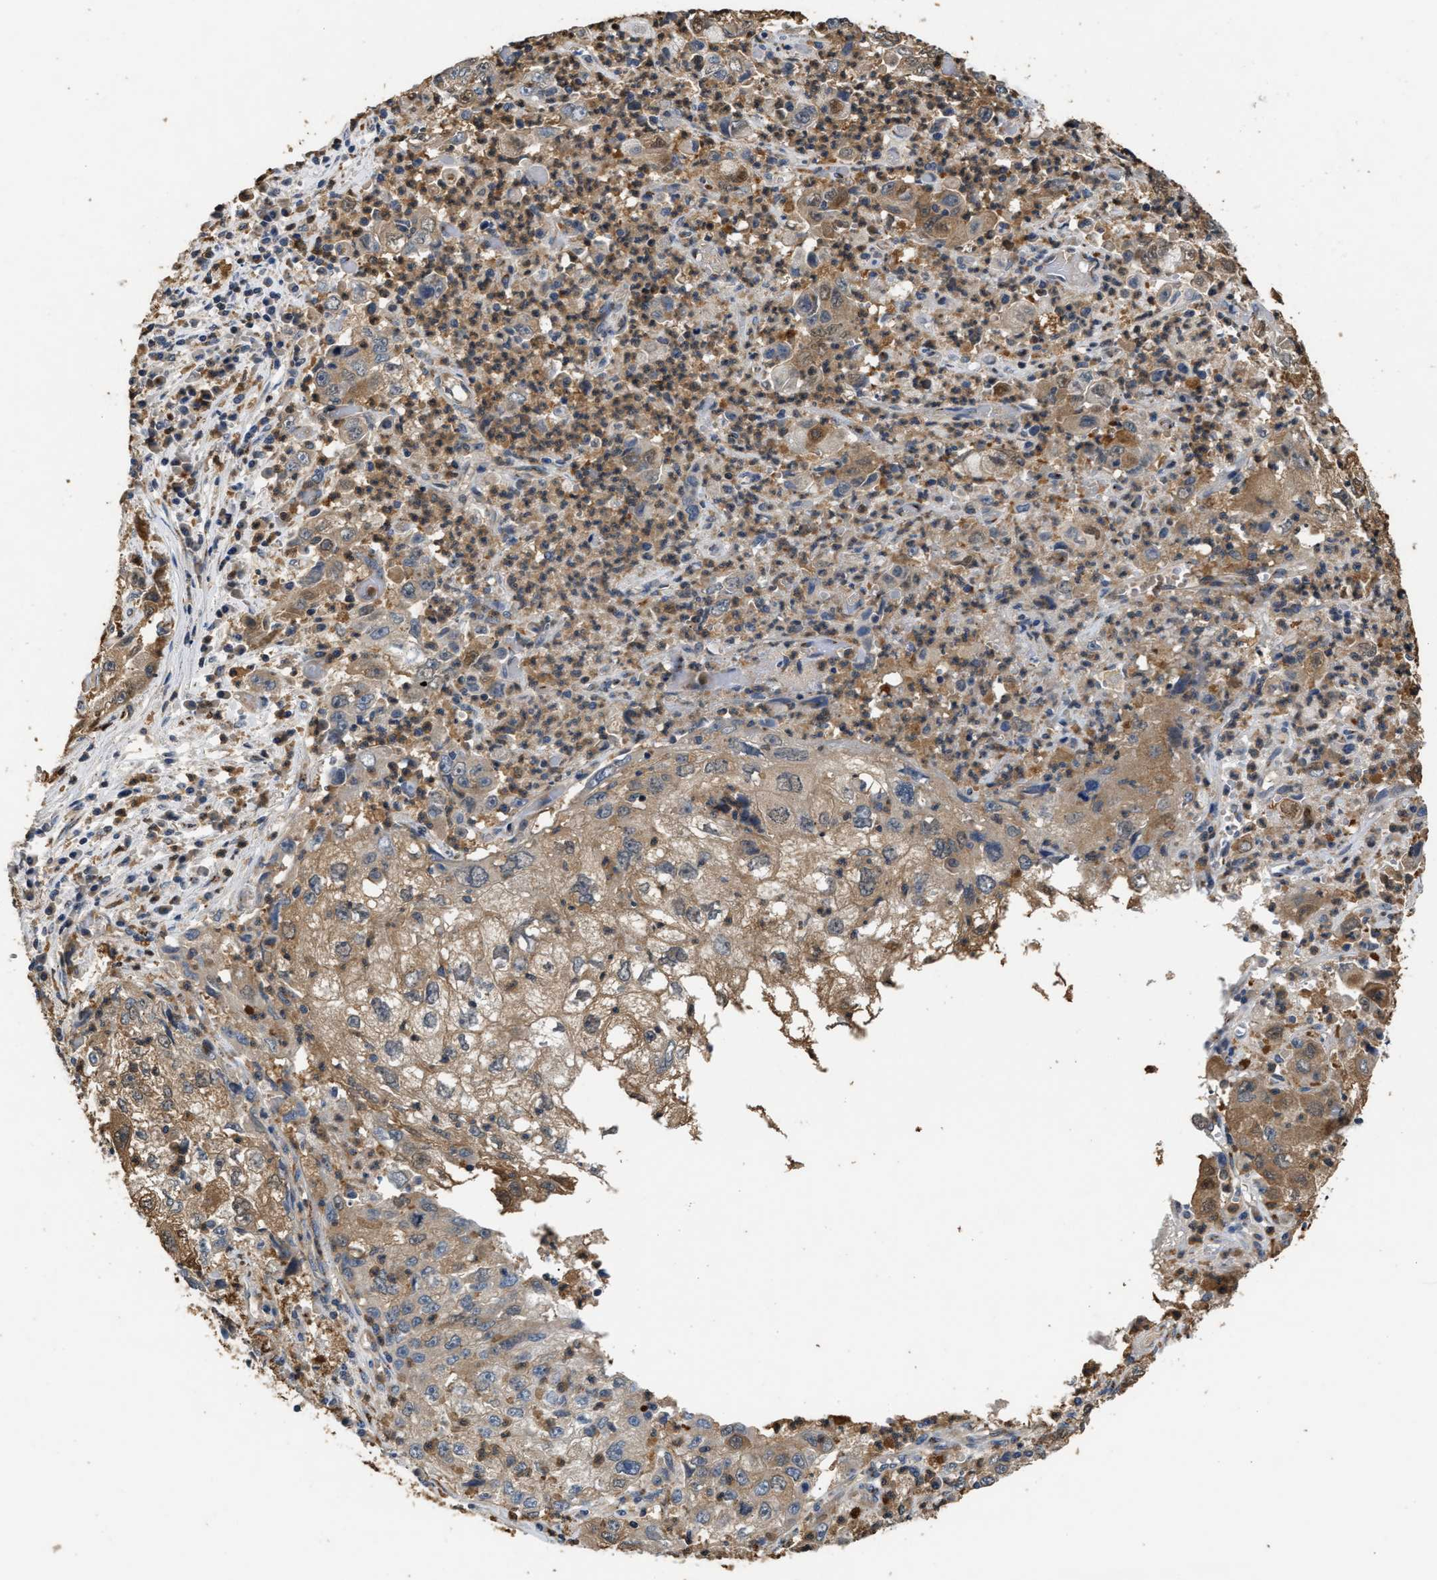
{"staining": {"intensity": "moderate", "quantity": ">75%", "location": "cytoplasmic/membranous"}, "tissue": "cervical cancer", "cell_type": "Tumor cells", "image_type": "cancer", "snomed": [{"axis": "morphology", "description": "Squamous cell carcinoma, NOS"}, {"axis": "topography", "description": "Cervix"}], "caption": "A micrograph showing moderate cytoplasmic/membranous expression in approximately >75% of tumor cells in cervical squamous cell carcinoma, as visualized by brown immunohistochemical staining.", "gene": "CHUK", "patient": {"sex": "female", "age": 36}}